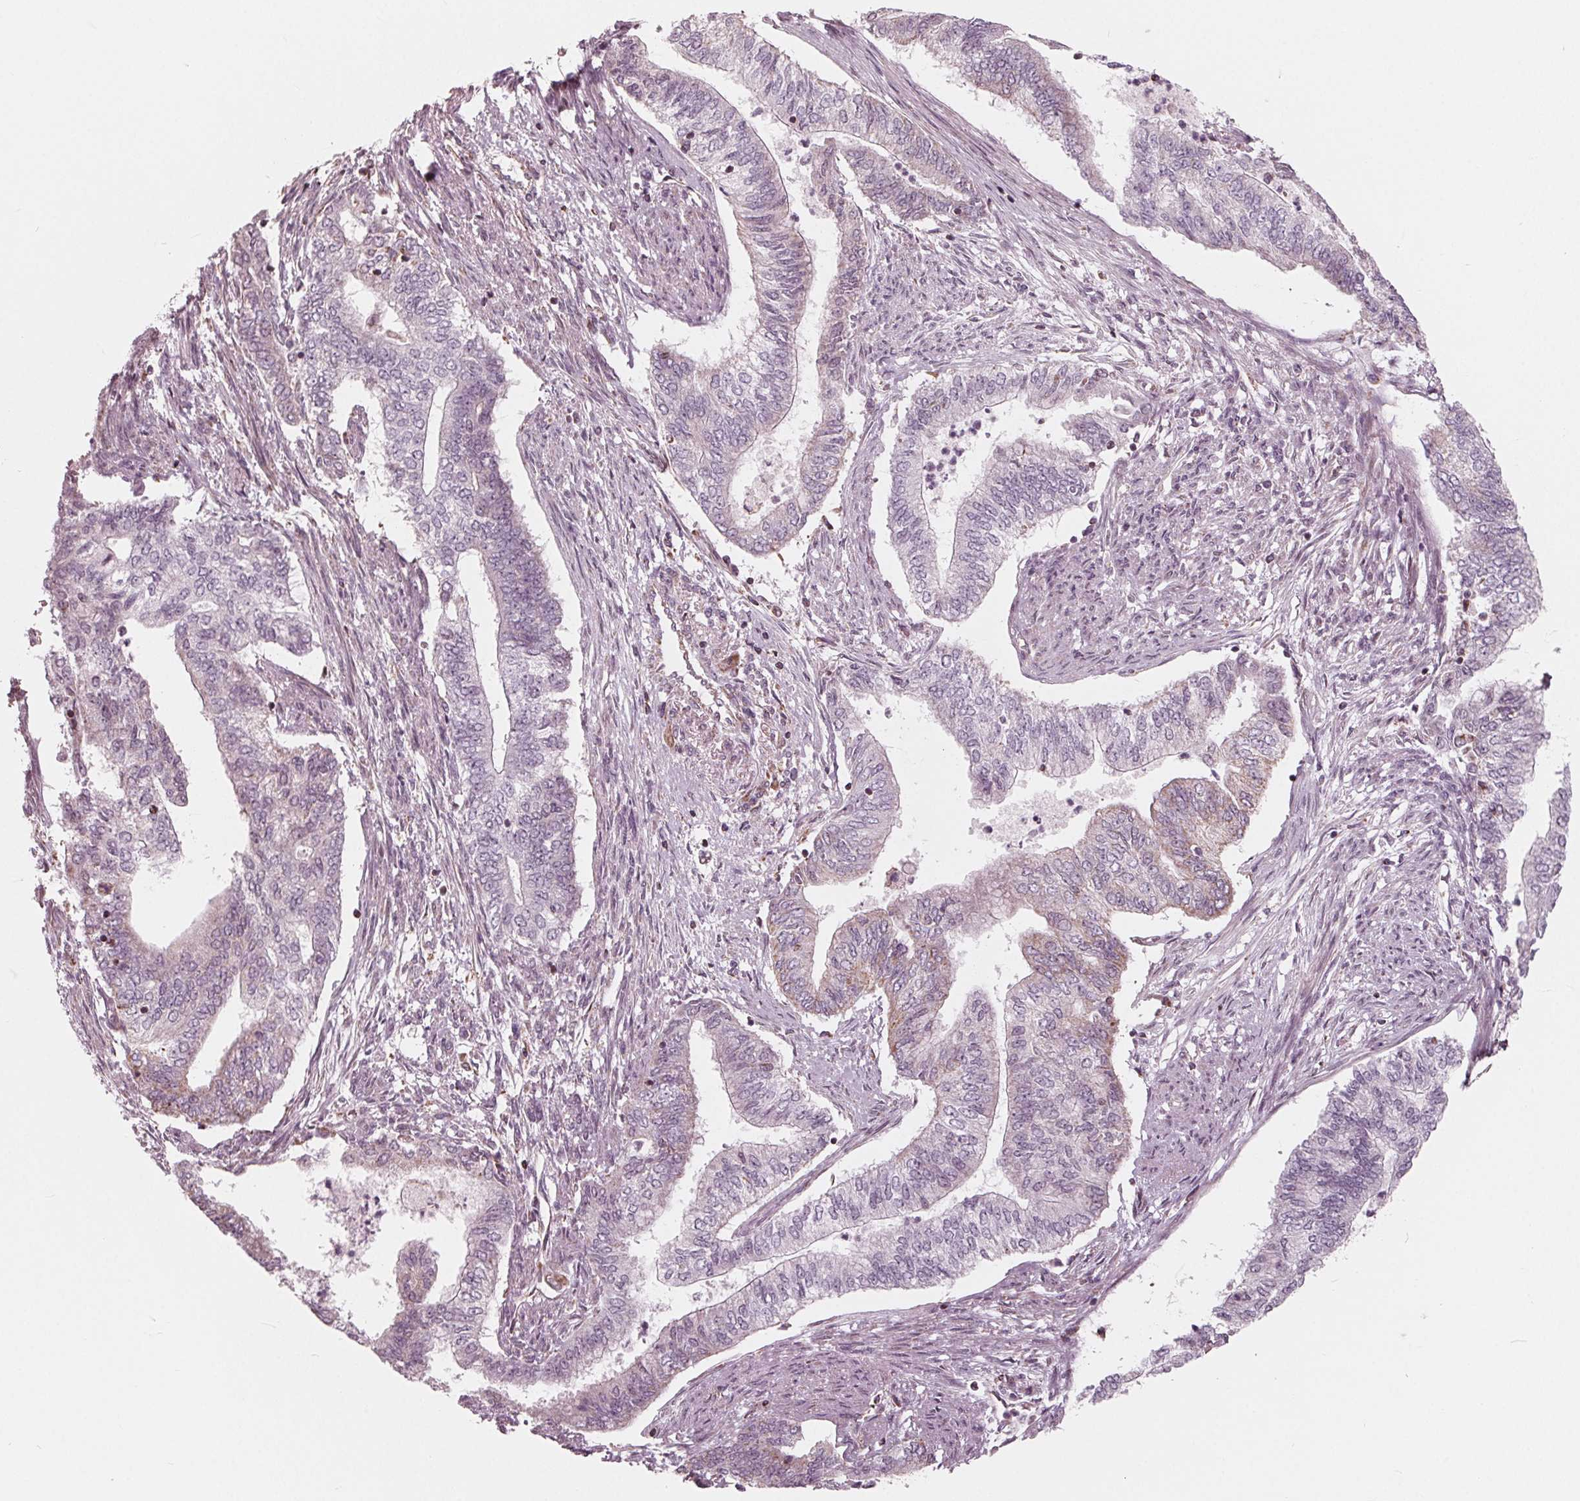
{"staining": {"intensity": "weak", "quantity": "<25%", "location": "cytoplasmic/membranous"}, "tissue": "endometrial cancer", "cell_type": "Tumor cells", "image_type": "cancer", "snomed": [{"axis": "morphology", "description": "Adenocarcinoma, NOS"}, {"axis": "topography", "description": "Endometrium"}], "caption": "DAB (3,3'-diaminobenzidine) immunohistochemical staining of human adenocarcinoma (endometrial) exhibits no significant positivity in tumor cells.", "gene": "DCAF4L2", "patient": {"sex": "female", "age": 65}}